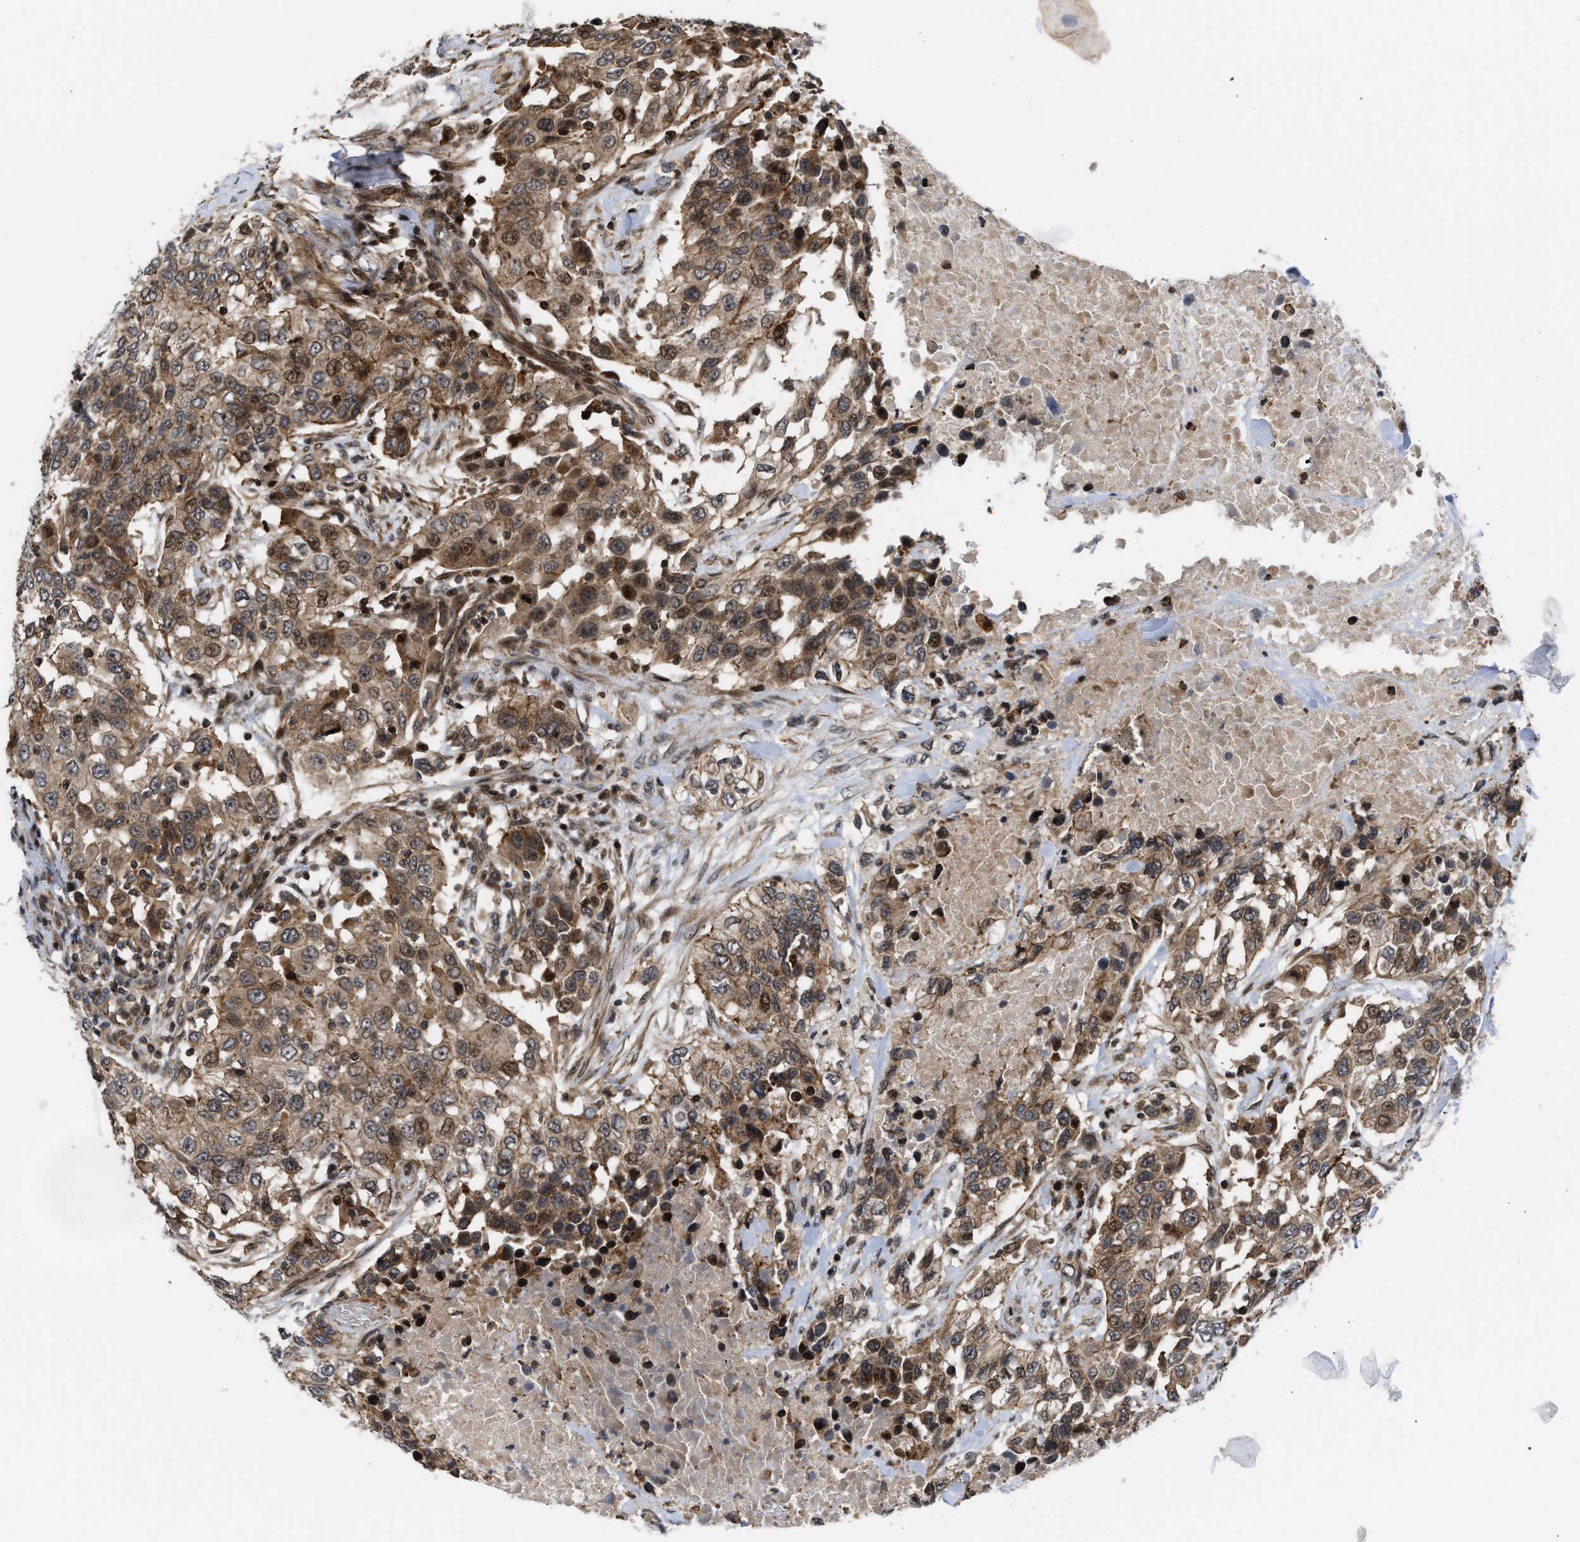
{"staining": {"intensity": "moderate", "quantity": ">75%", "location": "cytoplasmic/membranous,nuclear"}, "tissue": "urothelial cancer", "cell_type": "Tumor cells", "image_type": "cancer", "snomed": [{"axis": "morphology", "description": "Urothelial carcinoma, High grade"}, {"axis": "topography", "description": "Urinary bladder"}], "caption": "Human urothelial carcinoma (high-grade) stained with a brown dye exhibits moderate cytoplasmic/membranous and nuclear positive staining in about >75% of tumor cells.", "gene": "STAU2", "patient": {"sex": "female", "age": 80}}